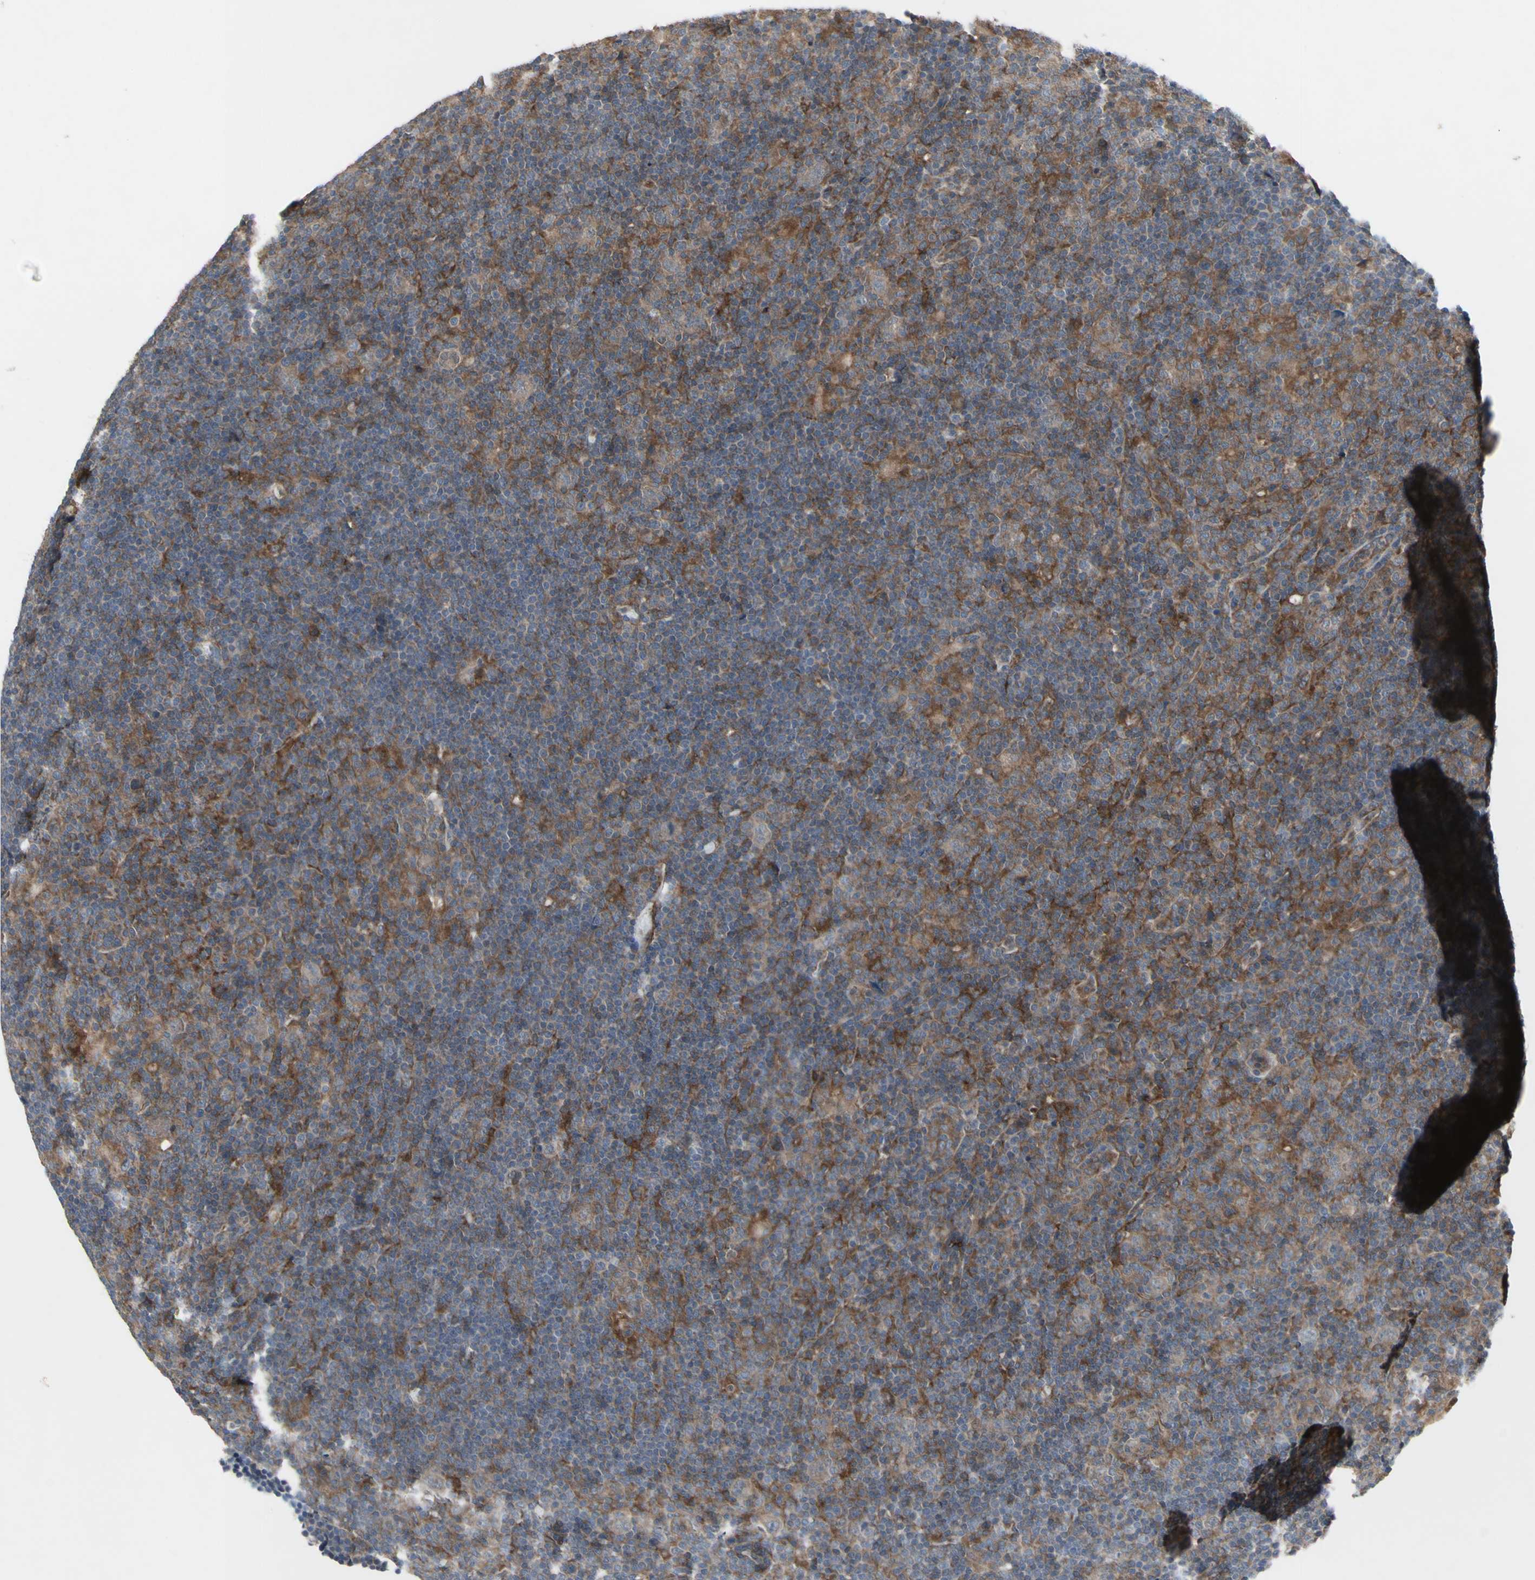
{"staining": {"intensity": "negative", "quantity": "none", "location": "none"}, "tissue": "lymphoma", "cell_type": "Tumor cells", "image_type": "cancer", "snomed": [{"axis": "morphology", "description": "Hodgkin's disease, NOS"}, {"axis": "topography", "description": "Lymph node"}], "caption": "DAB immunohistochemical staining of Hodgkin's disease reveals no significant staining in tumor cells.", "gene": "CHURC1-FNTB", "patient": {"sex": "female", "age": 57}}